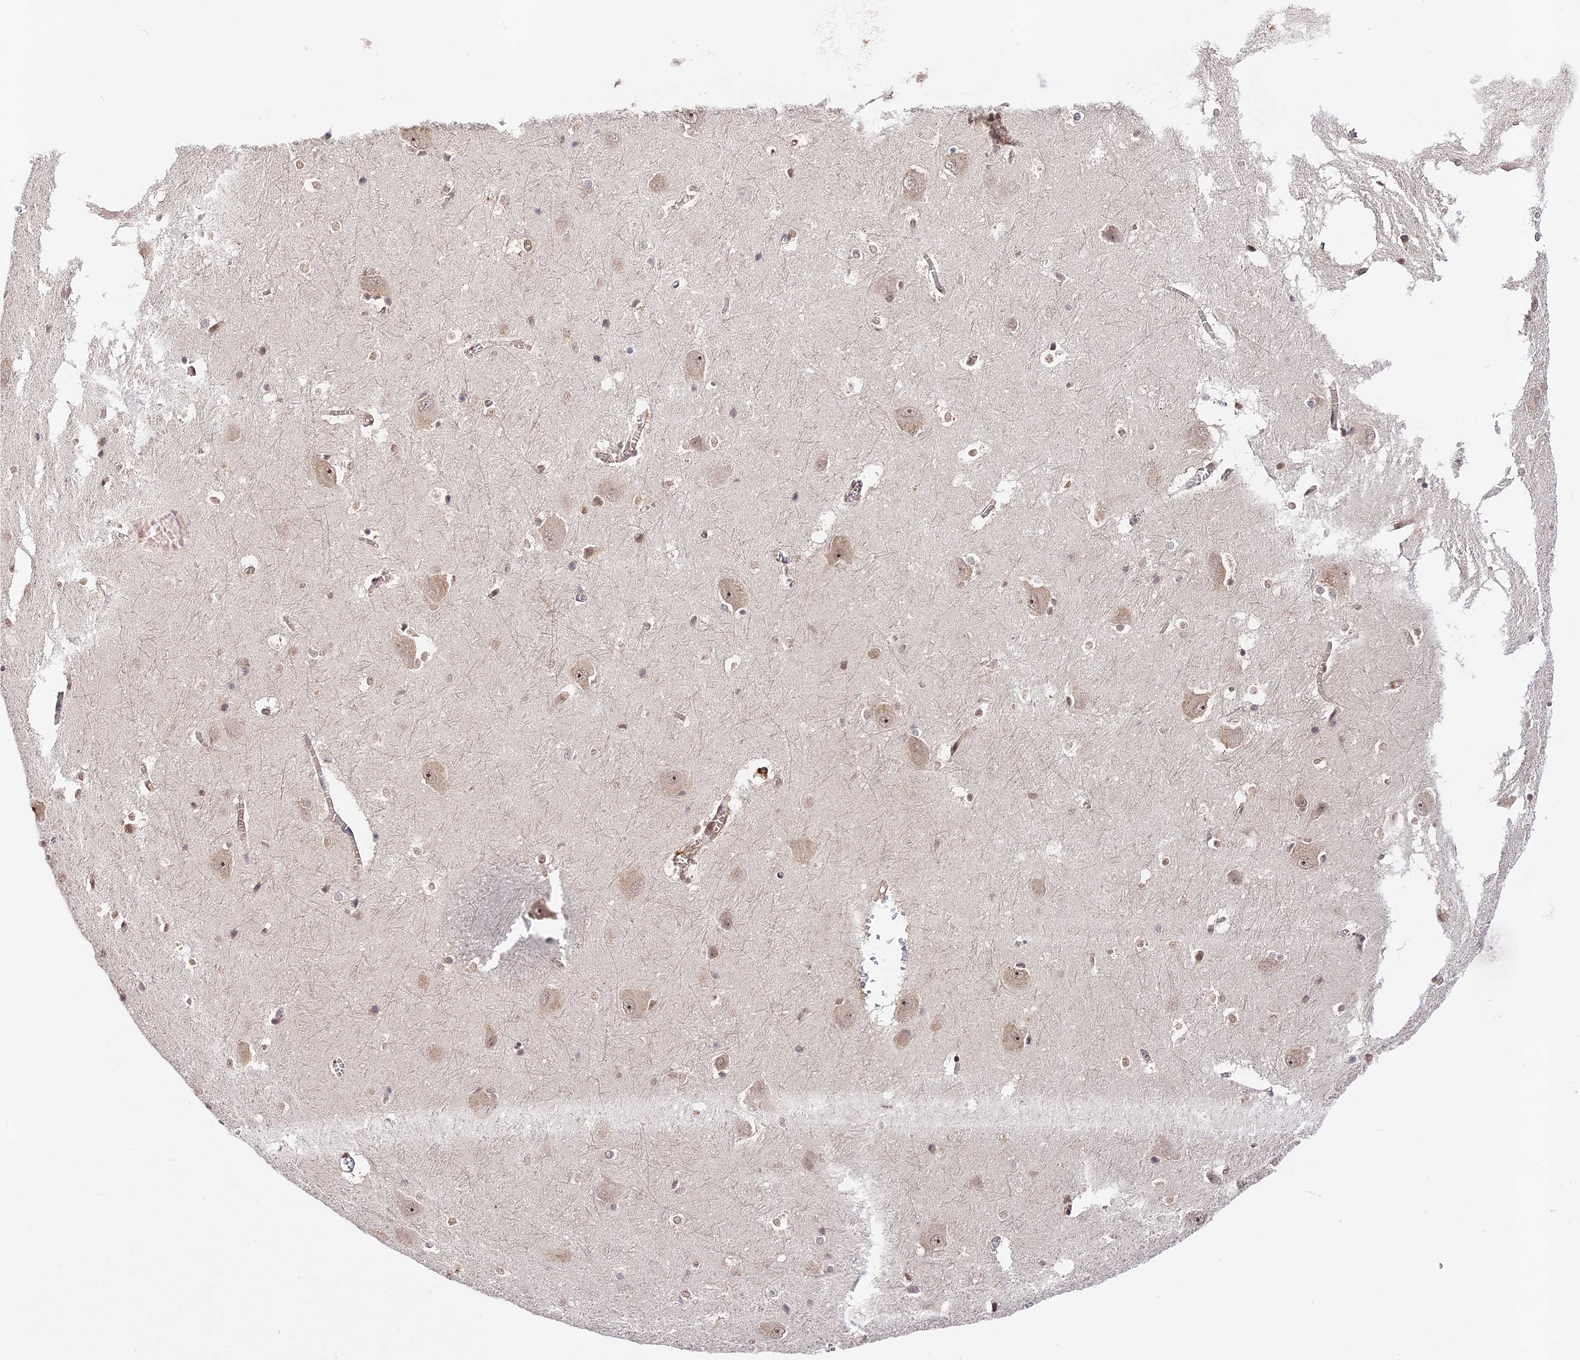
{"staining": {"intensity": "weak", "quantity": "<25%", "location": "nuclear"}, "tissue": "caudate", "cell_type": "Glial cells", "image_type": "normal", "snomed": [{"axis": "morphology", "description": "Normal tissue, NOS"}, {"axis": "topography", "description": "Lateral ventricle wall"}], "caption": "A high-resolution image shows immunohistochemistry (IHC) staining of benign caudate, which exhibits no significant expression in glial cells. The staining was performed using DAB (3,3'-diaminobenzidine) to visualize the protein expression in brown, while the nuclei were stained in blue with hematoxylin (Magnification: 20x).", "gene": "IMPACT", "patient": {"sex": "male", "age": 37}}